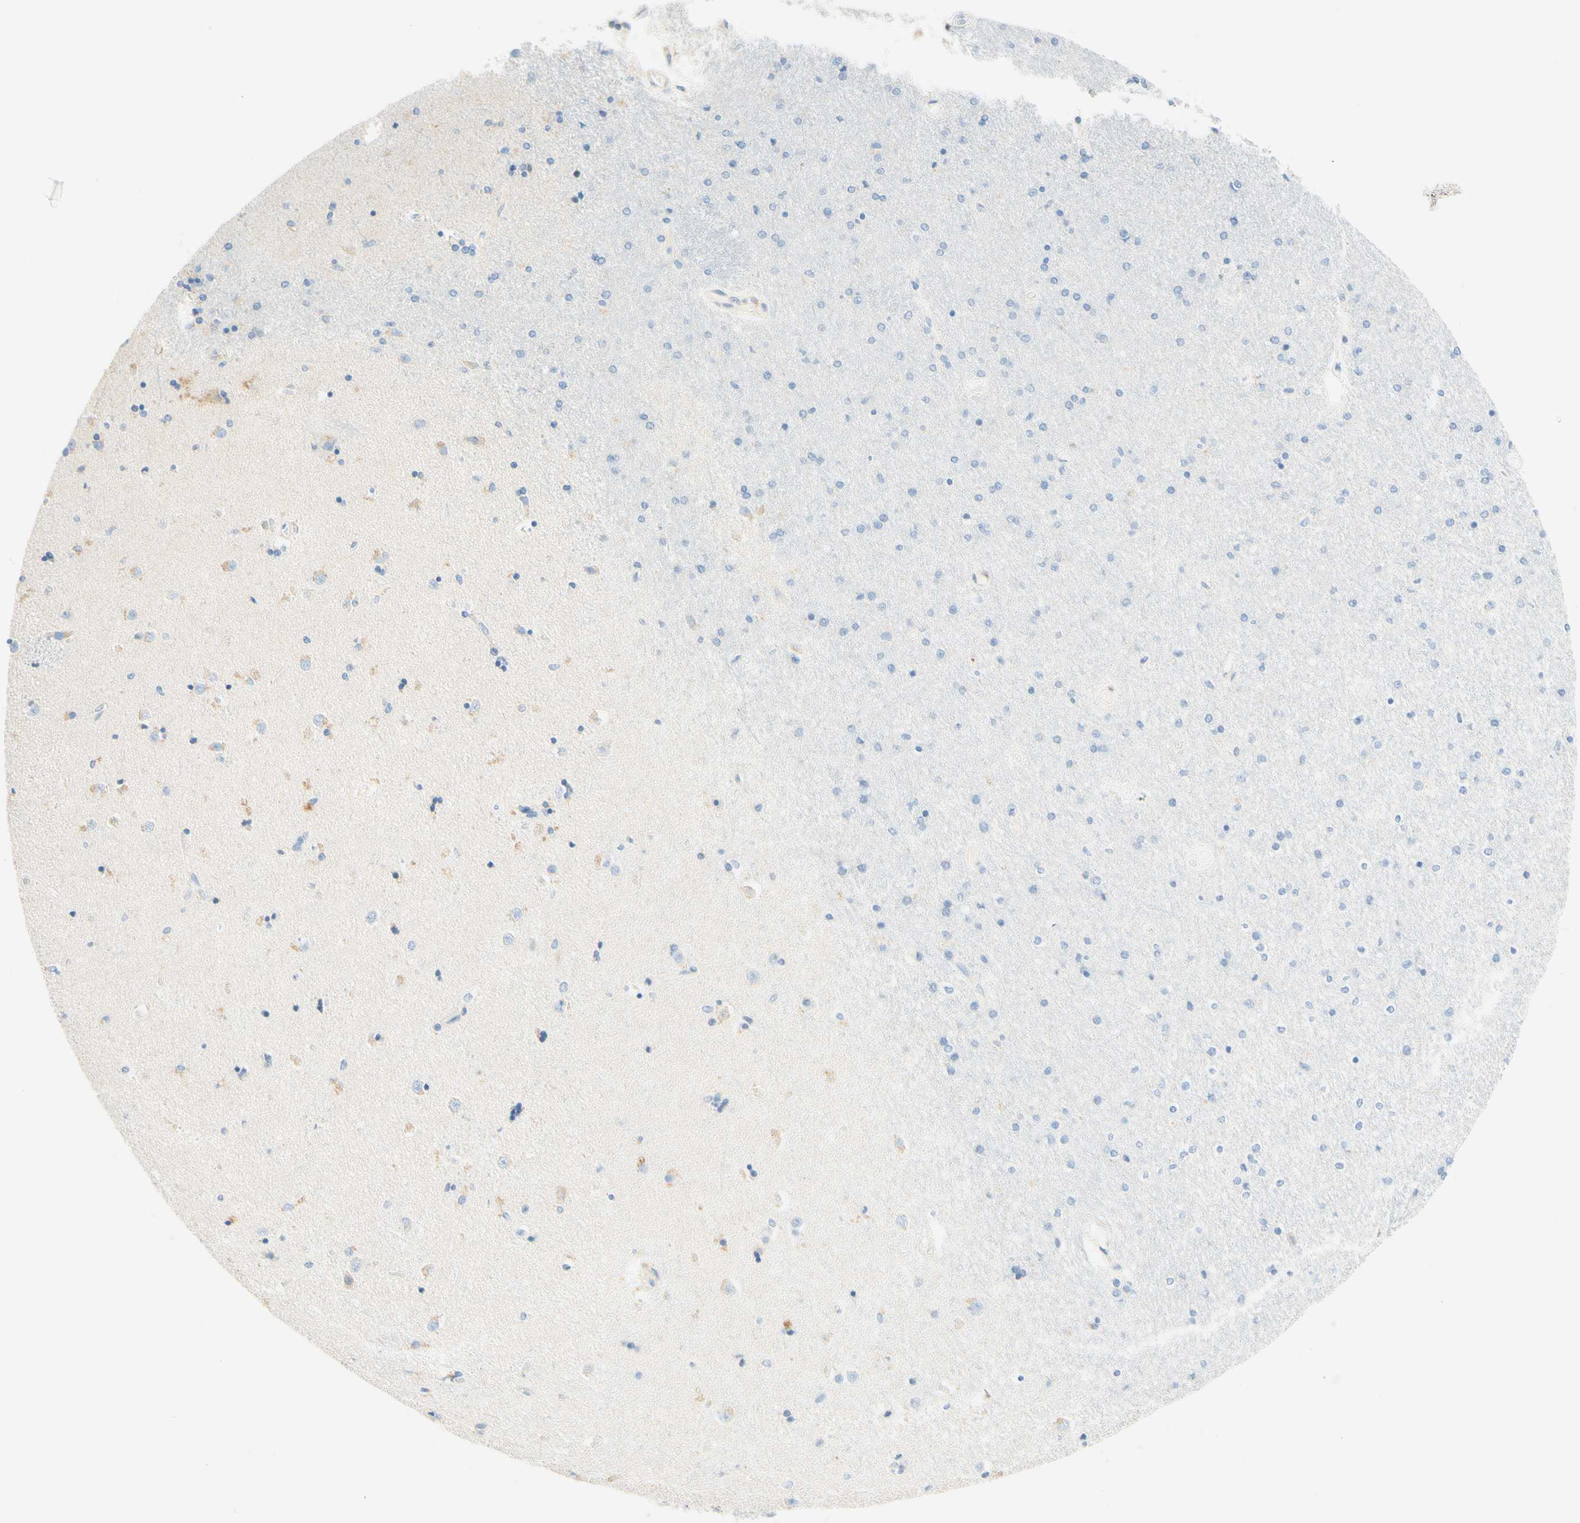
{"staining": {"intensity": "negative", "quantity": "none", "location": "none"}, "tissue": "caudate", "cell_type": "Glial cells", "image_type": "normal", "snomed": [{"axis": "morphology", "description": "Normal tissue, NOS"}, {"axis": "topography", "description": "Lateral ventricle wall"}], "caption": "An immunohistochemistry photomicrograph of benign caudate is shown. There is no staining in glial cells of caudate. Brightfield microscopy of immunohistochemistry (IHC) stained with DAB (brown) and hematoxylin (blue), captured at high magnification.", "gene": "LAT", "patient": {"sex": "female", "age": 54}}